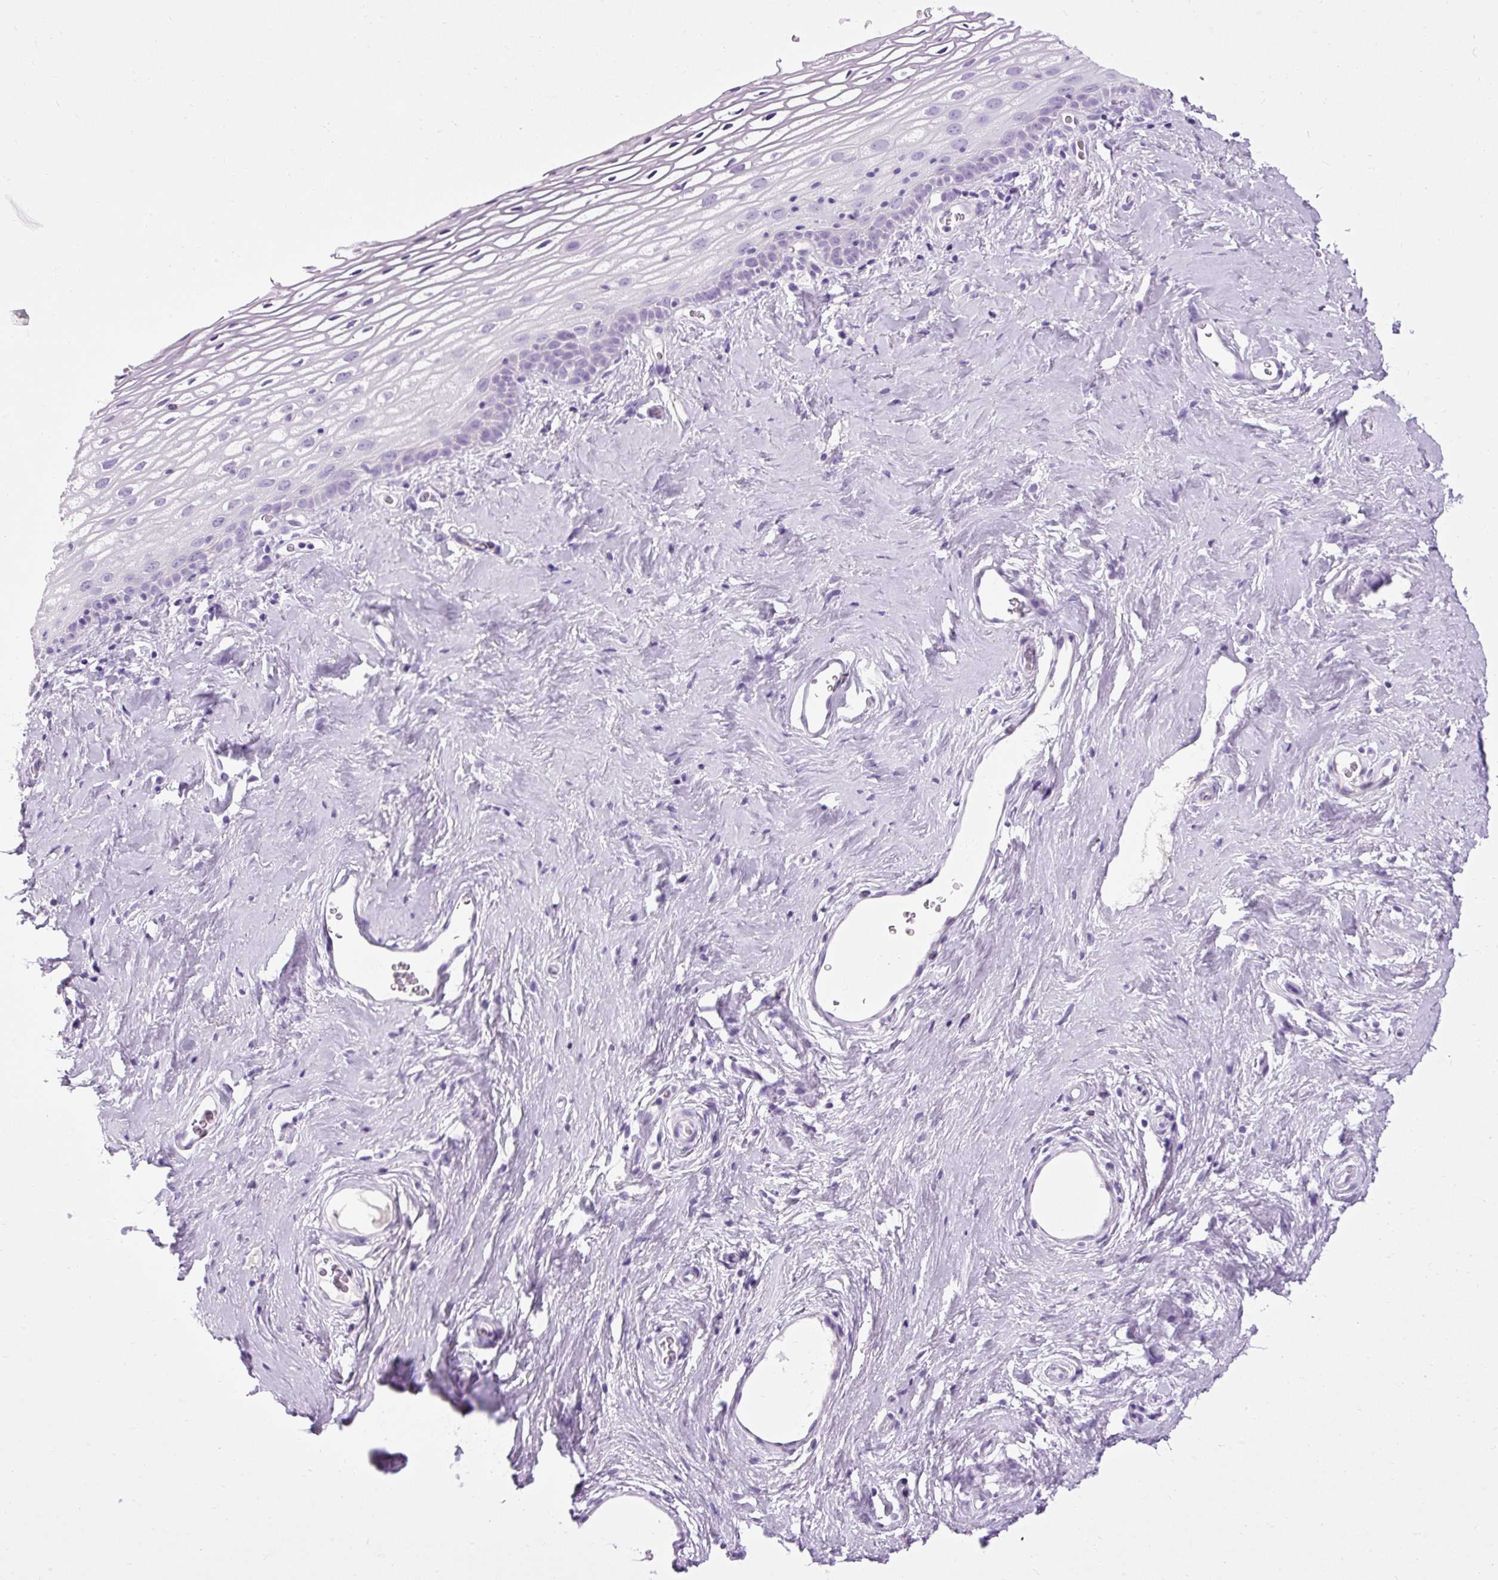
{"staining": {"intensity": "negative", "quantity": "none", "location": "none"}, "tissue": "vagina", "cell_type": "Squamous epithelial cells", "image_type": "normal", "snomed": [{"axis": "morphology", "description": "Normal tissue, NOS"}, {"axis": "morphology", "description": "Adenocarcinoma, NOS"}, {"axis": "topography", "description": "Rectum"}, {"axis": "topography", "description": "Vagina"}, {"axis": "topography", "description": "Peripheral nerve tissue"}], "caption": "This is an immunohistochemistry (IHC) histopathology image of normal vagina. There is no staining in squamous epithelial cells.", "gene": "B3GNT4", "patient": {"sex": "female", "age": 71}}